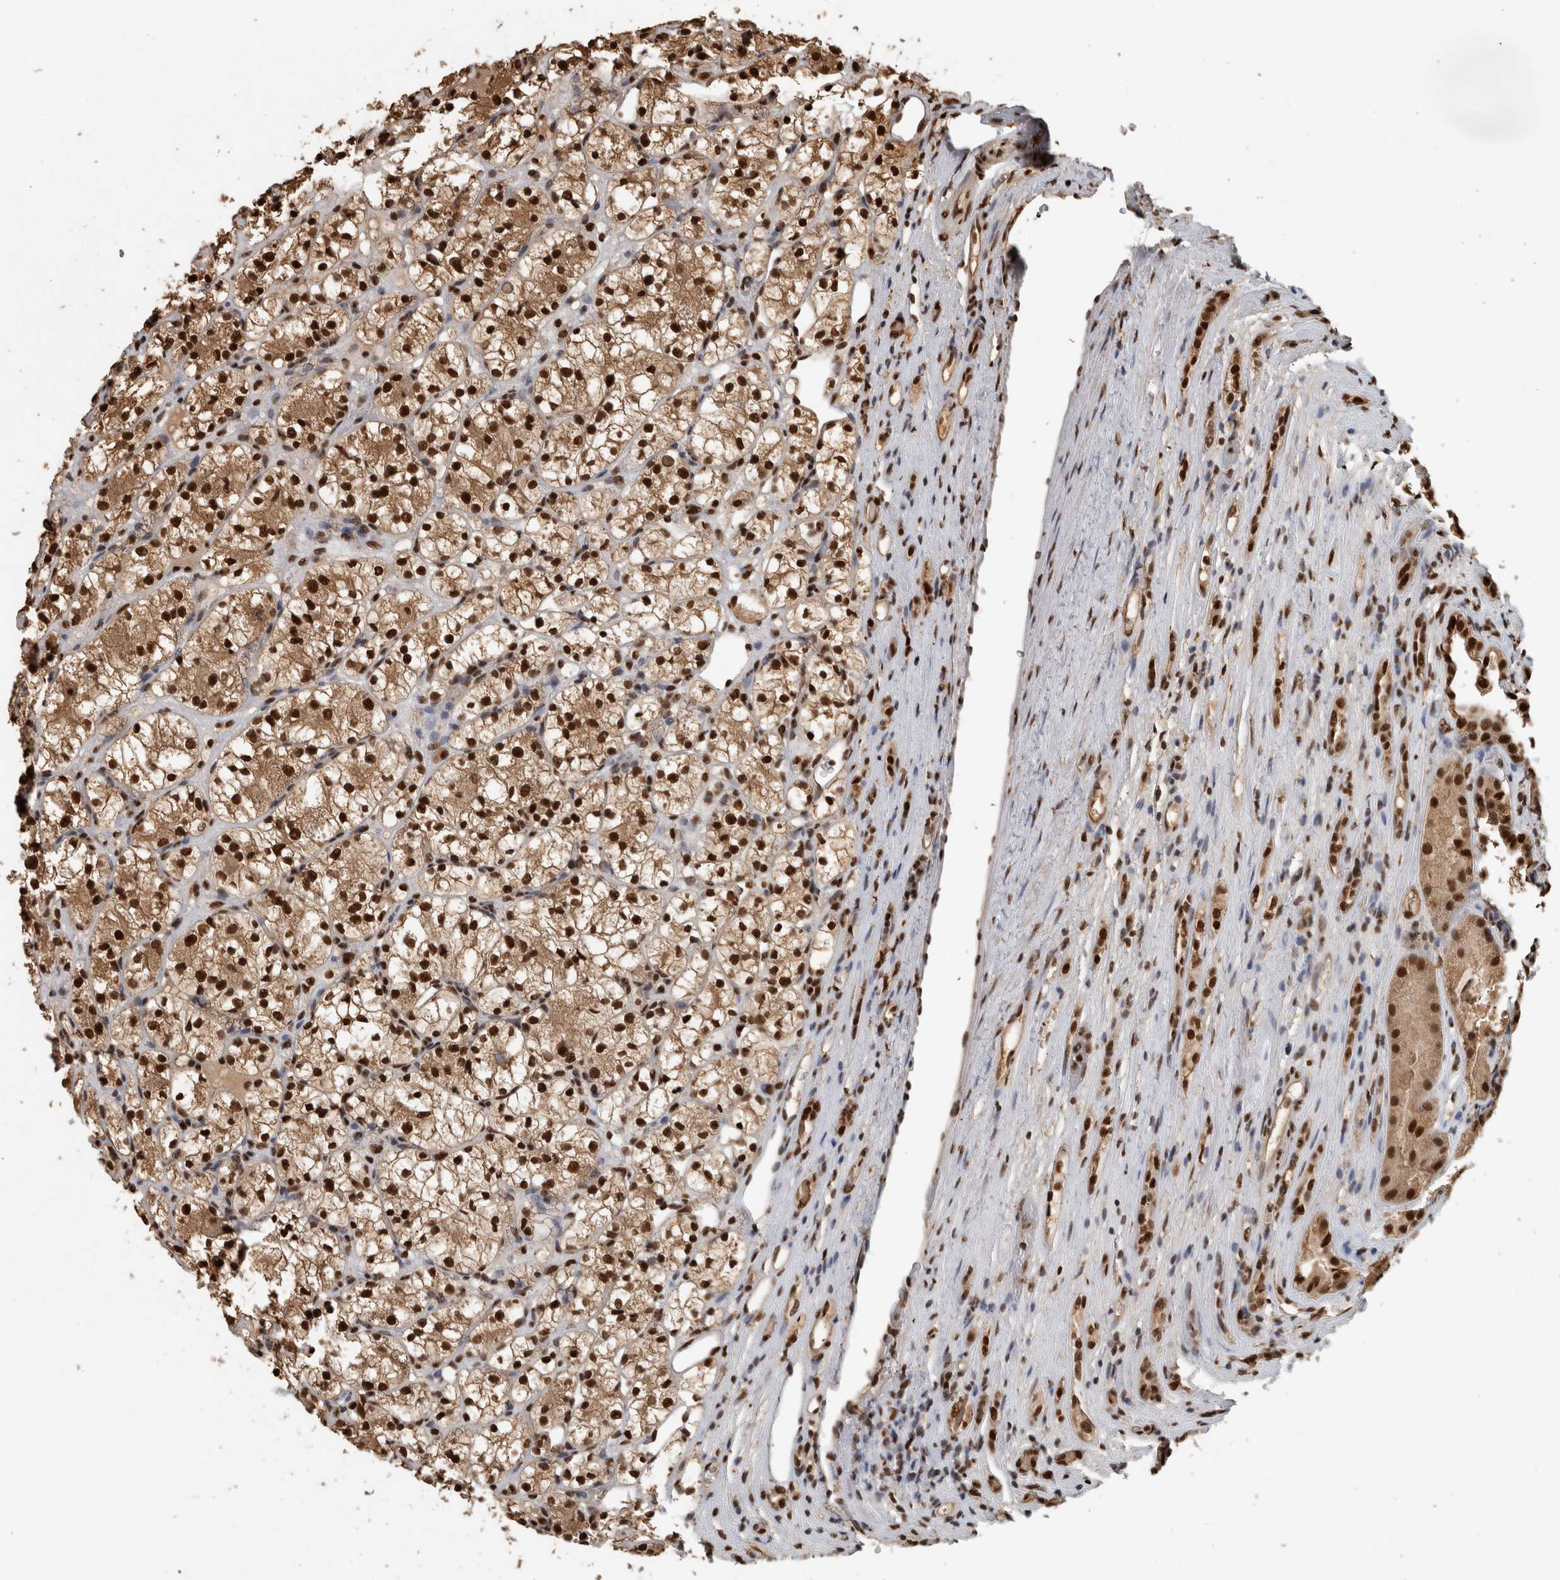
{"staining": {"intensity": "strong", "quantity": ">75%", "location": "cytoplasmic/membranous,nuclear"}, "tissue": "renal cancer", "cell_type": "Tumor cells", "image_type": "cancer", "snomed": [{"axis": "morphology", "description": "Adenocarcinoma, NOS"}, {"axis": "topography", "description": "Kidney"}], "caption": "This micrograph exhibits renal adenocarcinoma stained with immunohistochemistry (IHC) to label a protein in brown. The cytoplasmic/membranous and nuclear of tumor cells show strong positivity for the protein. Nuclei are counter-stained blue.", "gene": "RAD50", "patient": {"sex": "female", "age": 60}}